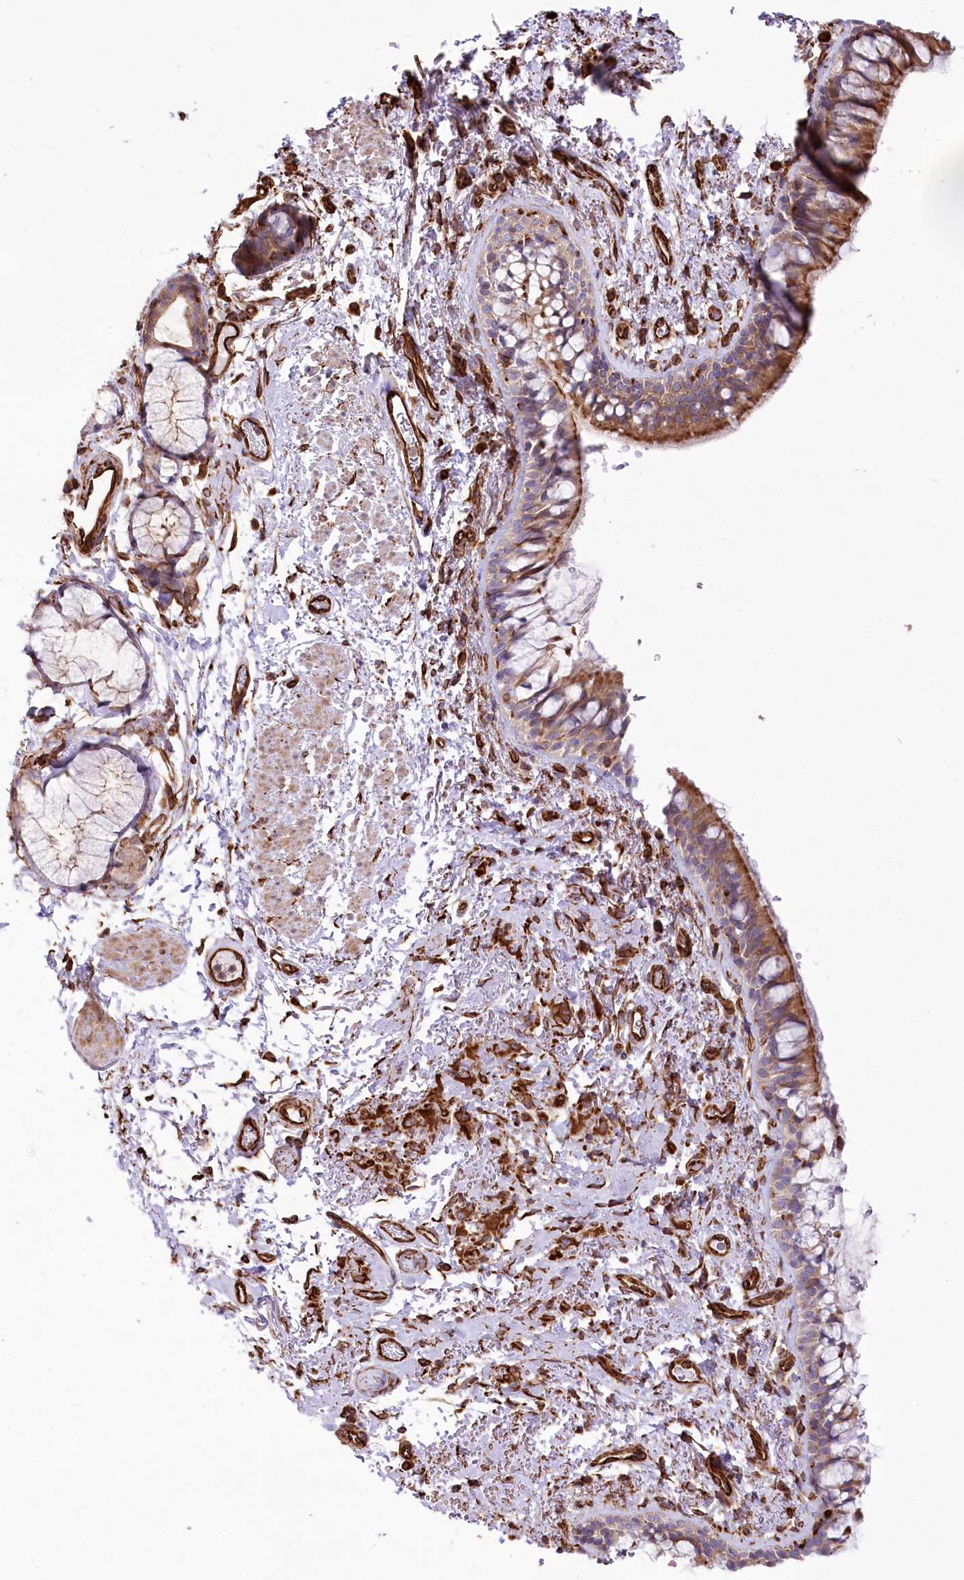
{"staining": {"intensity": "moderate", "quantity": ">75%", "location": "cytoplasmic/membranous"}, "tissue": "bronchus", "cell_type": "Respiratory epithelial cells", "image_type": "normal", "snomed": [{"axis": "morphology", "description": "Normal tissue, NOS"}, {"axis": "topography", "description": "Cartilage tissue"}, {"axis": "topography", "description": "Bronchus"}], "caption": "This is a photomicrograph of IHC staining of unremarkable bronchus, which shows moderate staining in the cytoplasmic/membranous of respiratory epithelial cells.", "gene": "TTC1", "patient": {"sex": "female", "age": 73}}